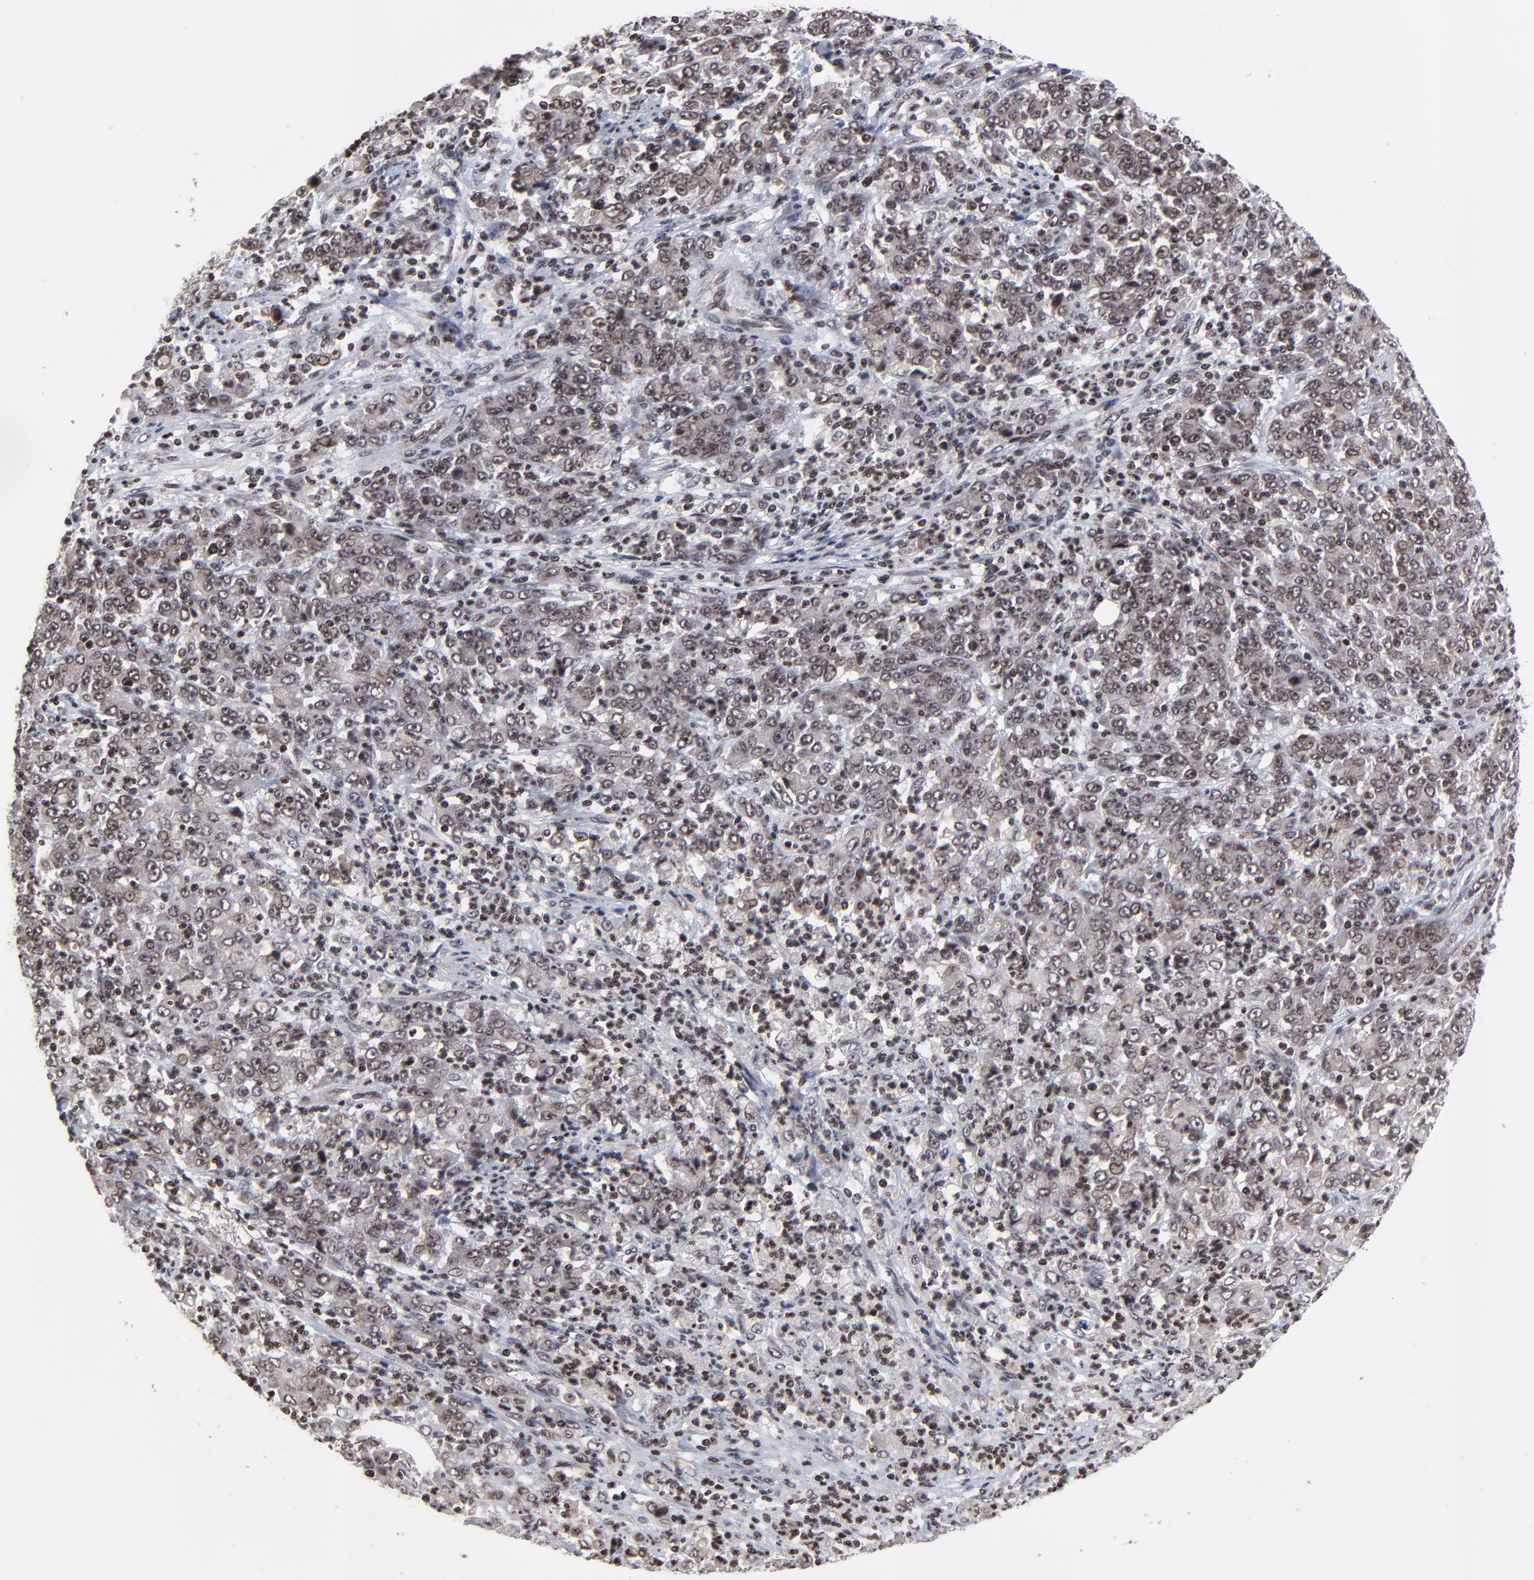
{"staining": {"intensity": "moderate", "quantity": ">75%", "location": "cytoplasmic/membranous,nuclear"}, "tissue": "stomach cancer", "cell_type": "Tumor cells", "image_type": "cancer", "snomed": [{"axis": "morphology", "description": "Adenocarcinoma, NOS"}, {"axis": "topography", "description": "Stomach, lower"}], "caption": "Stomach cancer (adenocarcinoma) tissue displays moderate cytoplasmic/membranous and nuclear staining in approximately >75% of tumor cells", "gene": "ZNF777", "patient": {"sex": "female", "age": 71}}